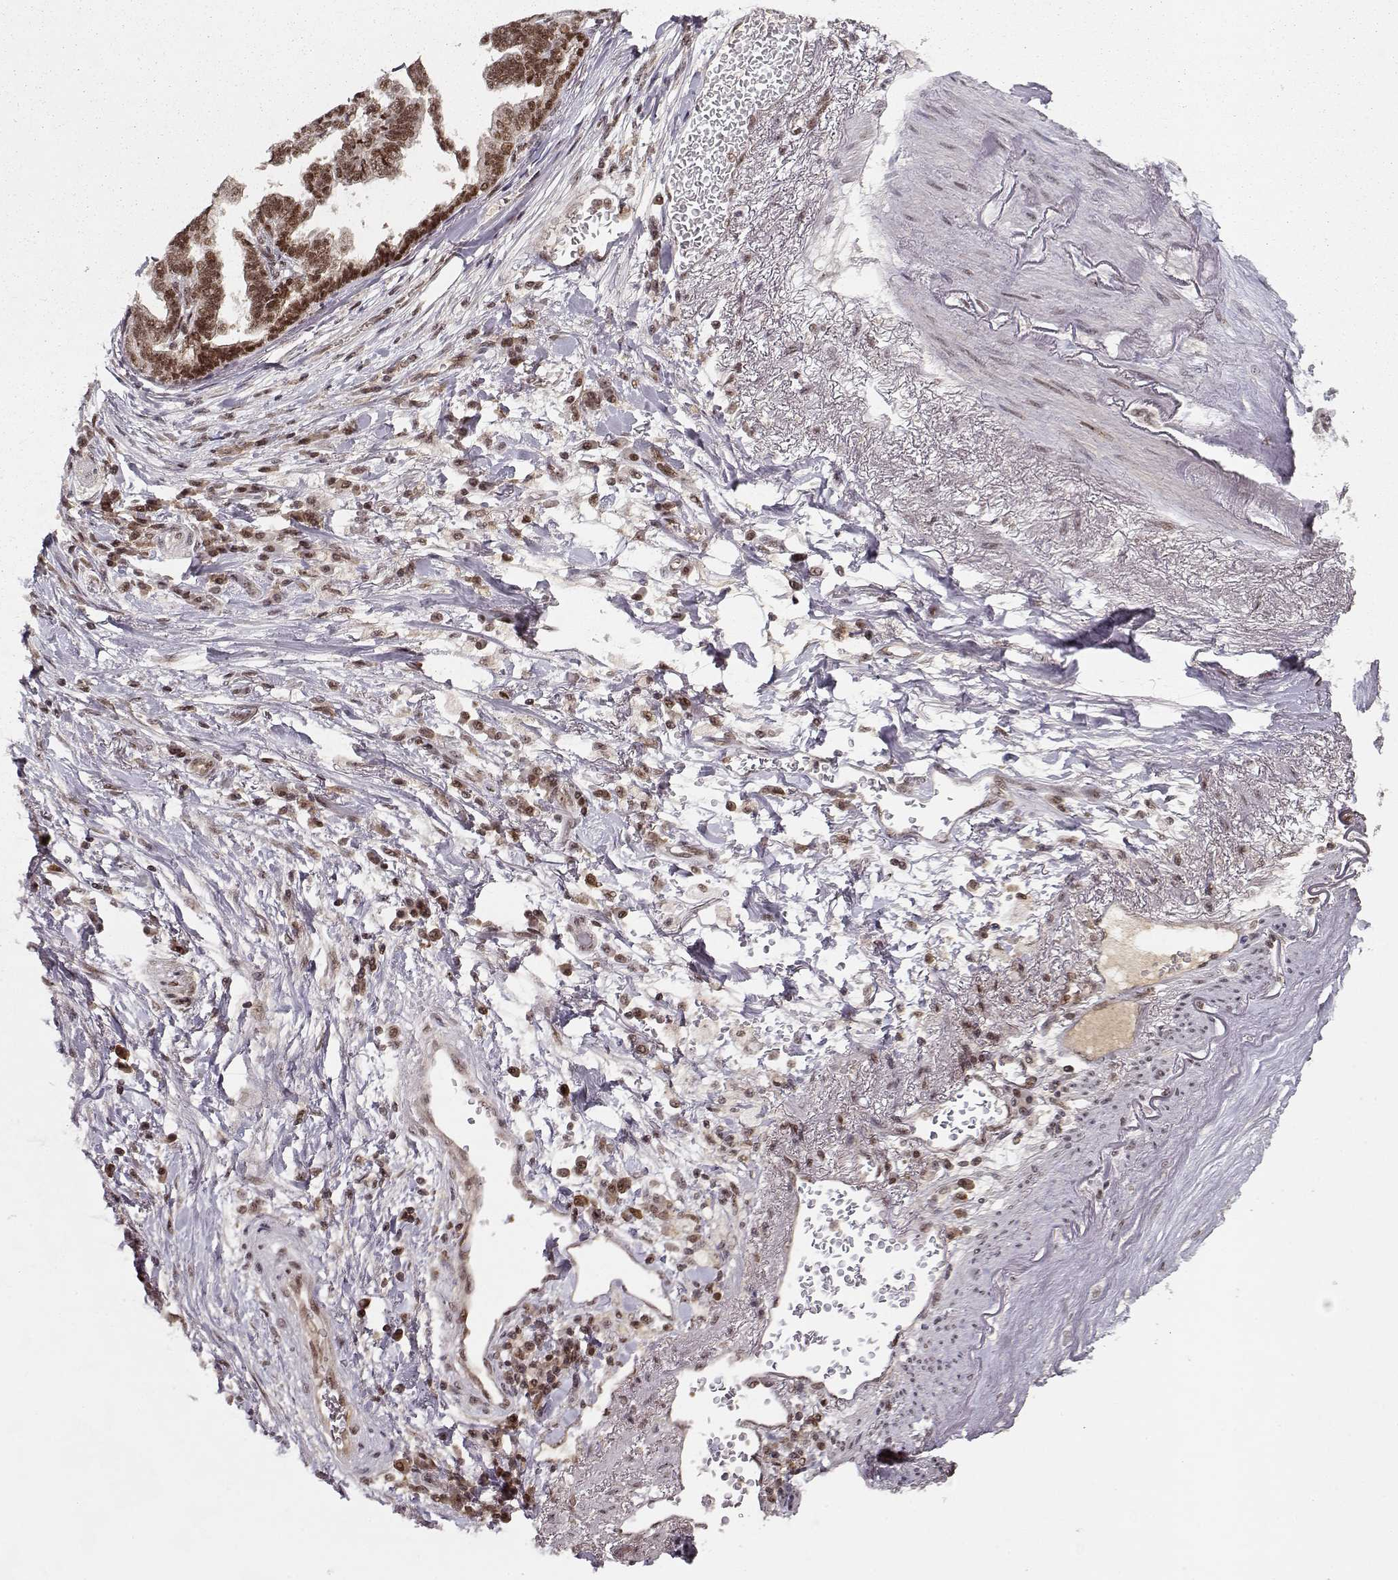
{"staining": {"intensity": "strong", "quantity": ">75%", "location": "nuclear"}, "tissue": "stomach cancer", "cell_type": "Tumor cells", "image_type": "cancer", "snomed": [{"axis": "morphology", "description": "Adenocarcinoma, NOS"}, {"axis": "topography", "description": "Stomach"}], "caption": "Human adenocarcinoma (stomach) stained for a protein (brown) displays strong nuclear positive positivity in about >75% of tumor cells.", "gene": "CSNK2A1", "patient": {"sex": "male", "age": 83}}